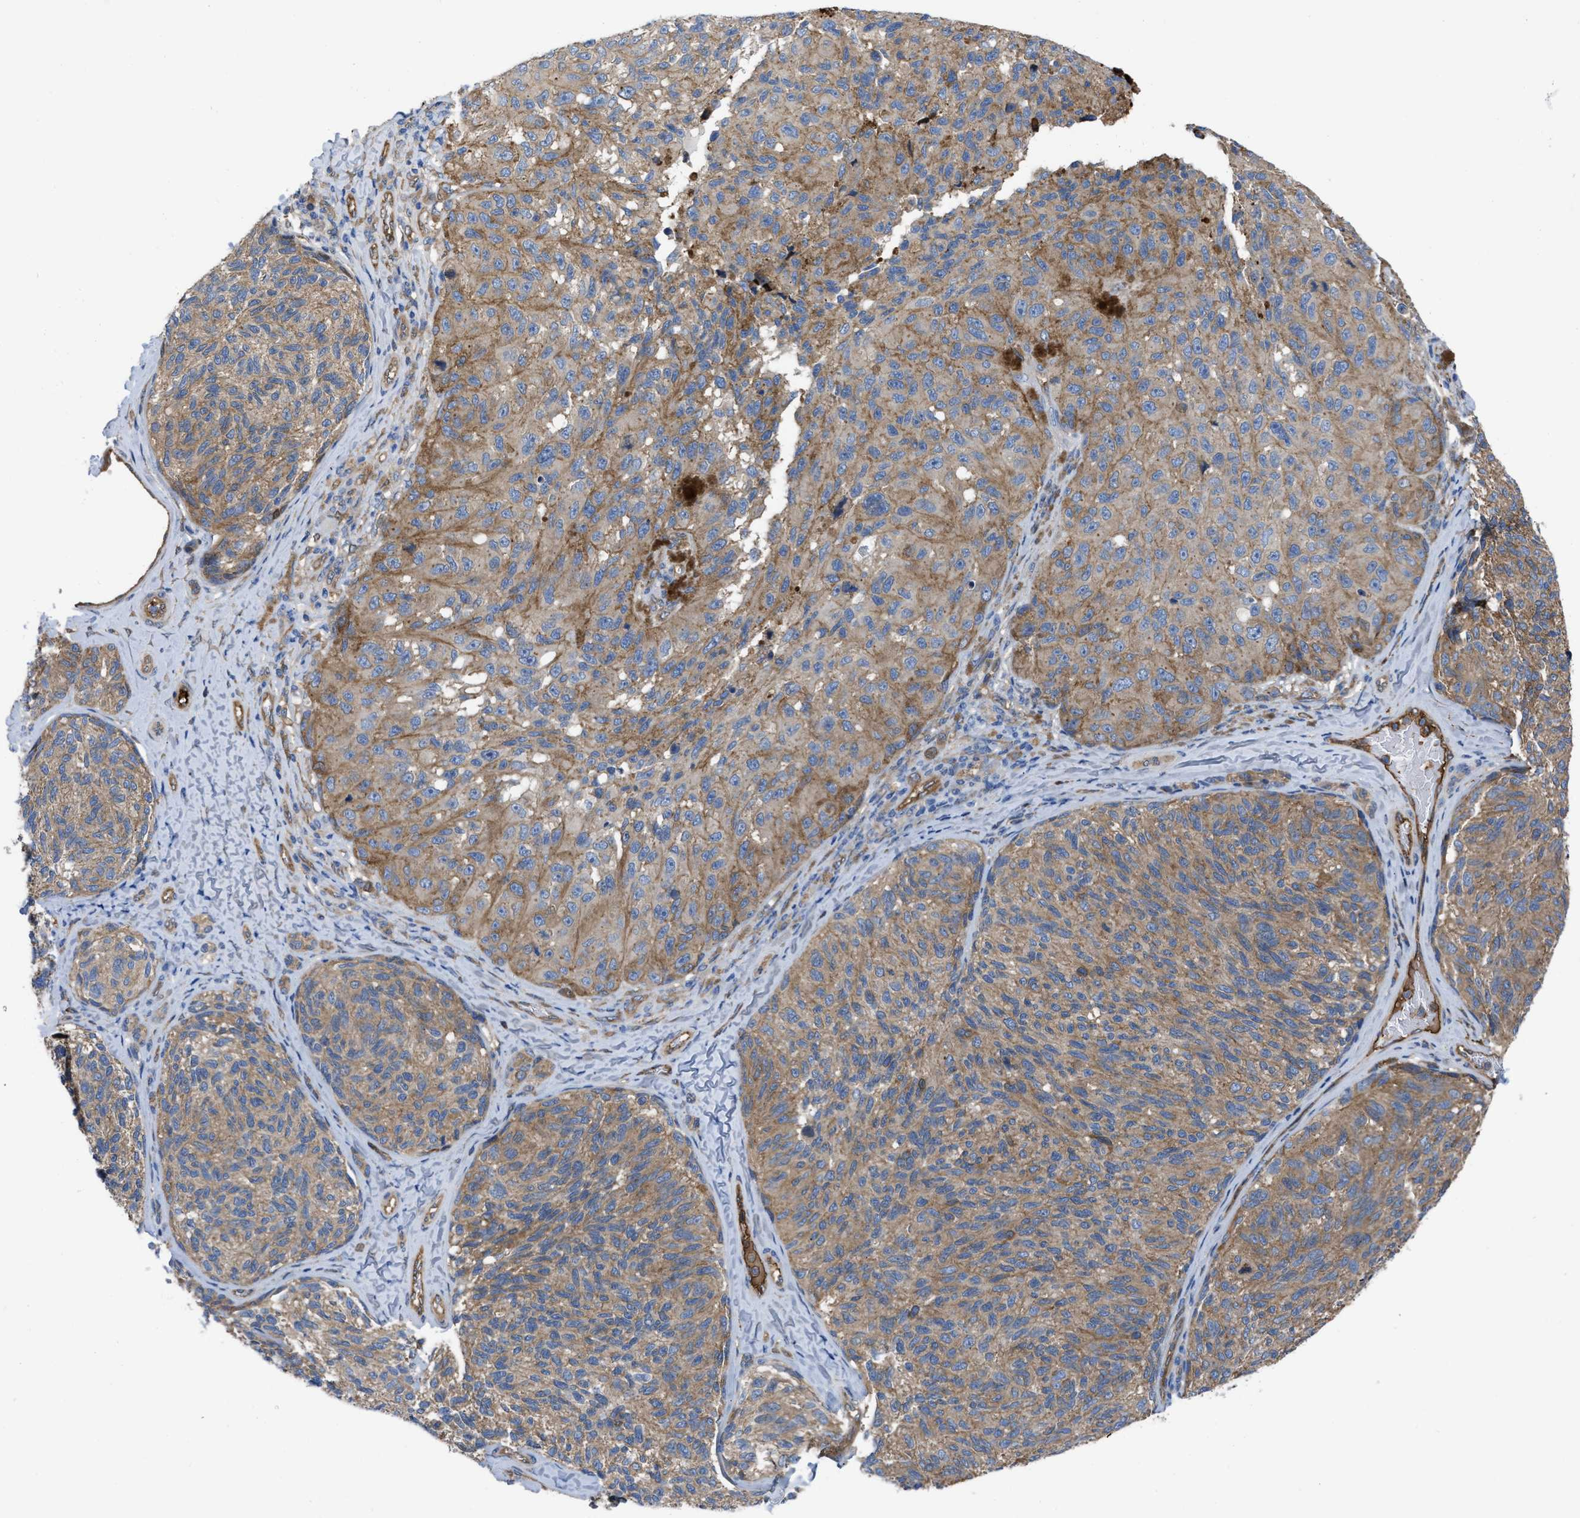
{"staining": {"intensity": "moderate", "quantity": ">75%", "location": "cytoplasmic/membranous"}, "tissue": "melanoma", "cell_type": "Tumor cells", "image_type": "cancer", "snomed": [{"axis": "morphology", "description": "Malignant melanoma, NOS"}, {"axis": "topography", "description": "Skin"}], "caption": "This is a photomicrograph of immunohistochemistry (IHC) staining of malignant melanoma, which shows moderate positivity in the cytoplasmic/membranous of tumor cells.", "gene": "TRIOBP", "patient": {"sex": "female", "age": 73}}